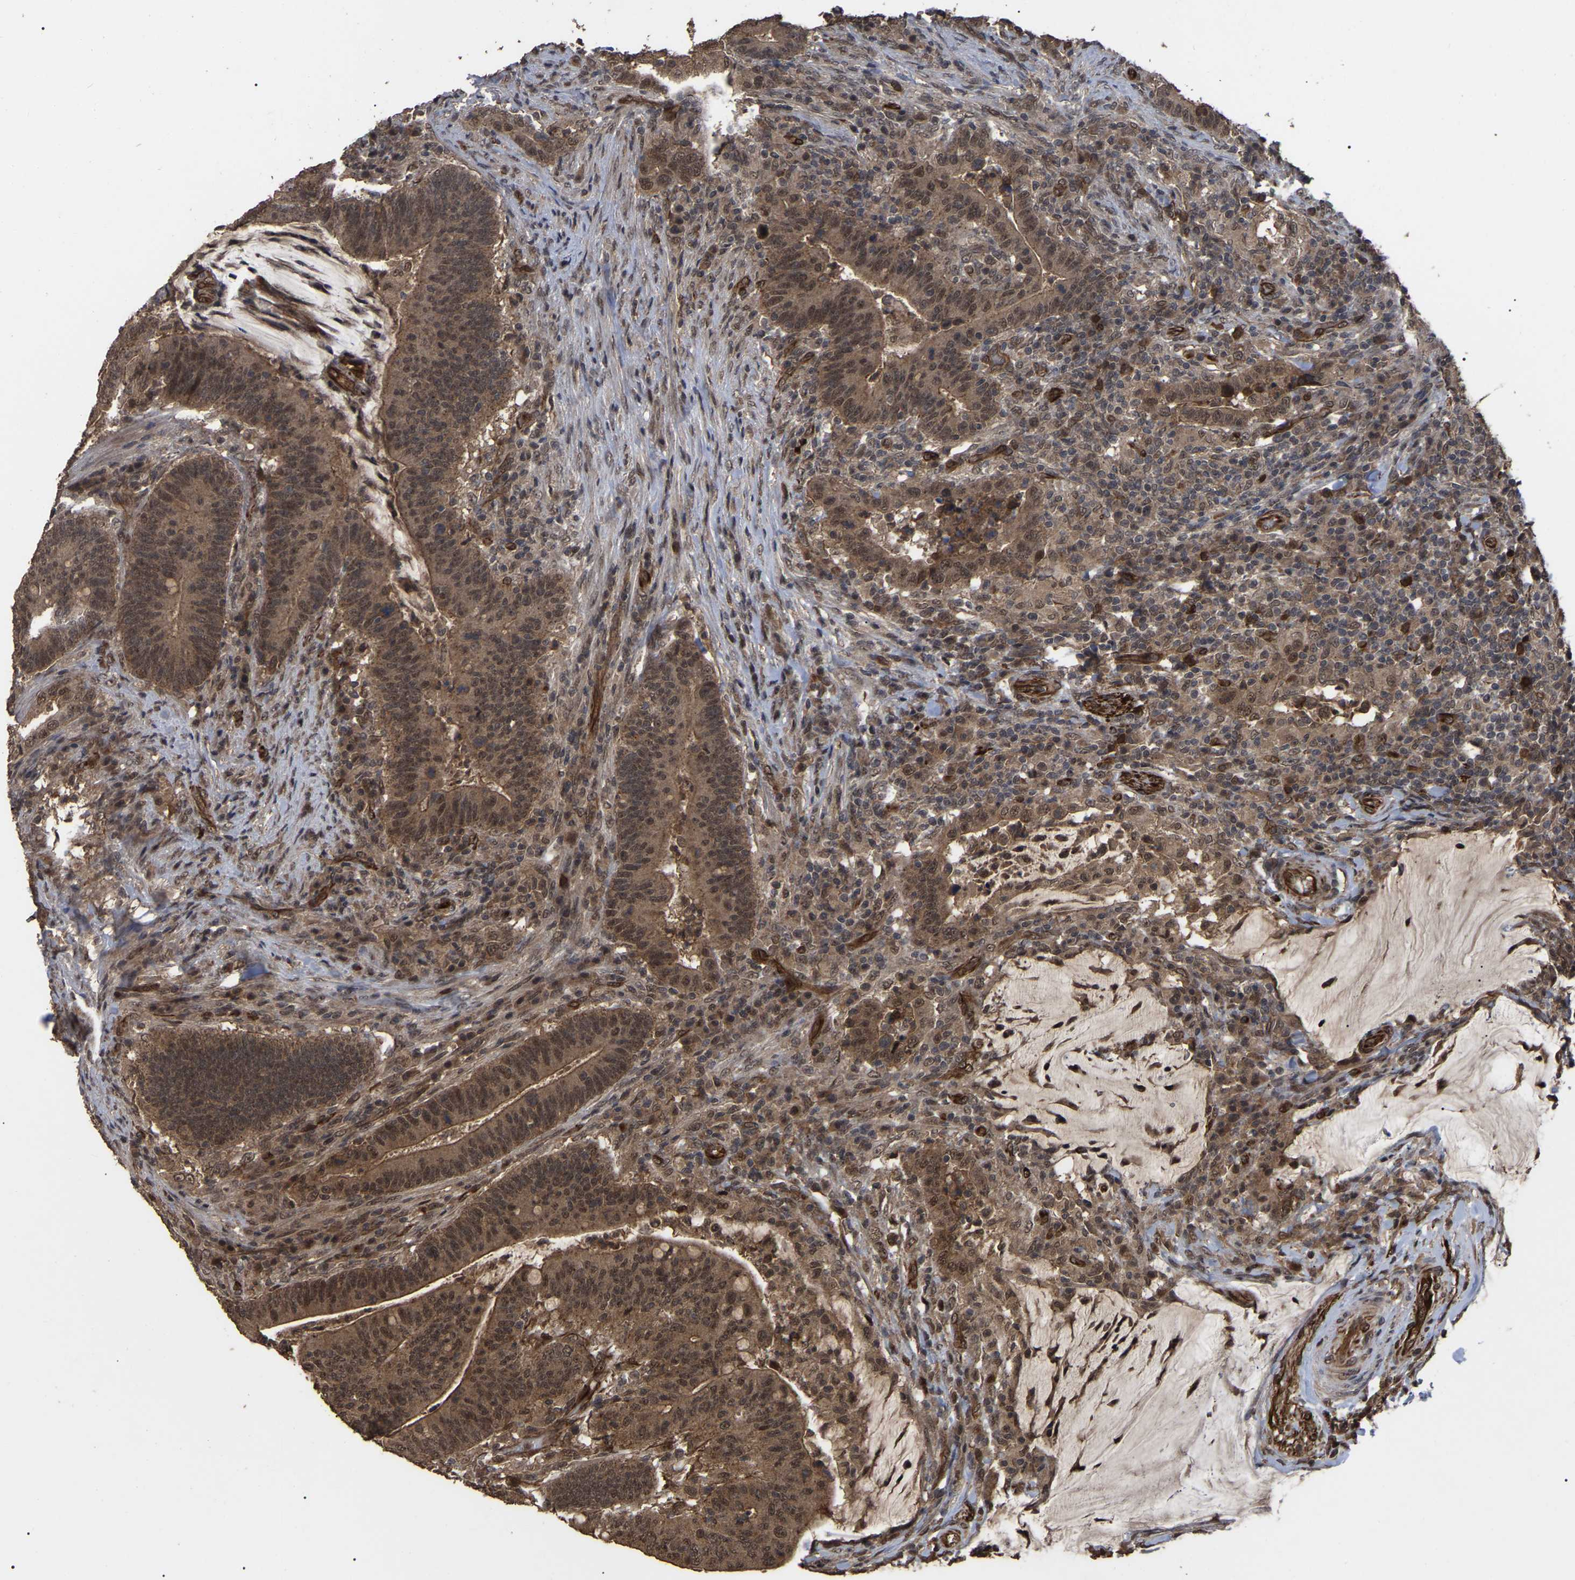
{"staining": {"intensity": "strong", "quantity": ">75%", "location": "cytoplasmic/membranous,nuclear"}, "tissue": "colorectal cancer", "cell_type": "Tumor cells", "image_type": "cancer", "snomed": [{"axis": "morphology", "description": "Normal tissue, NOS"}, {"axis": "morphology", "description": "Adenocarcinoma, NOS"}, {"axis": "topography", "description": "Colon"}], "caption": "Human colorectal adenocarcinoma stained with a brown dye demonstrates strong cytoplasmic/membranous and nuclear positive expression in approximately >75% of tumor cells.", "gene": "FAM161B", "patient": {"sex": "female", "age": 66}}